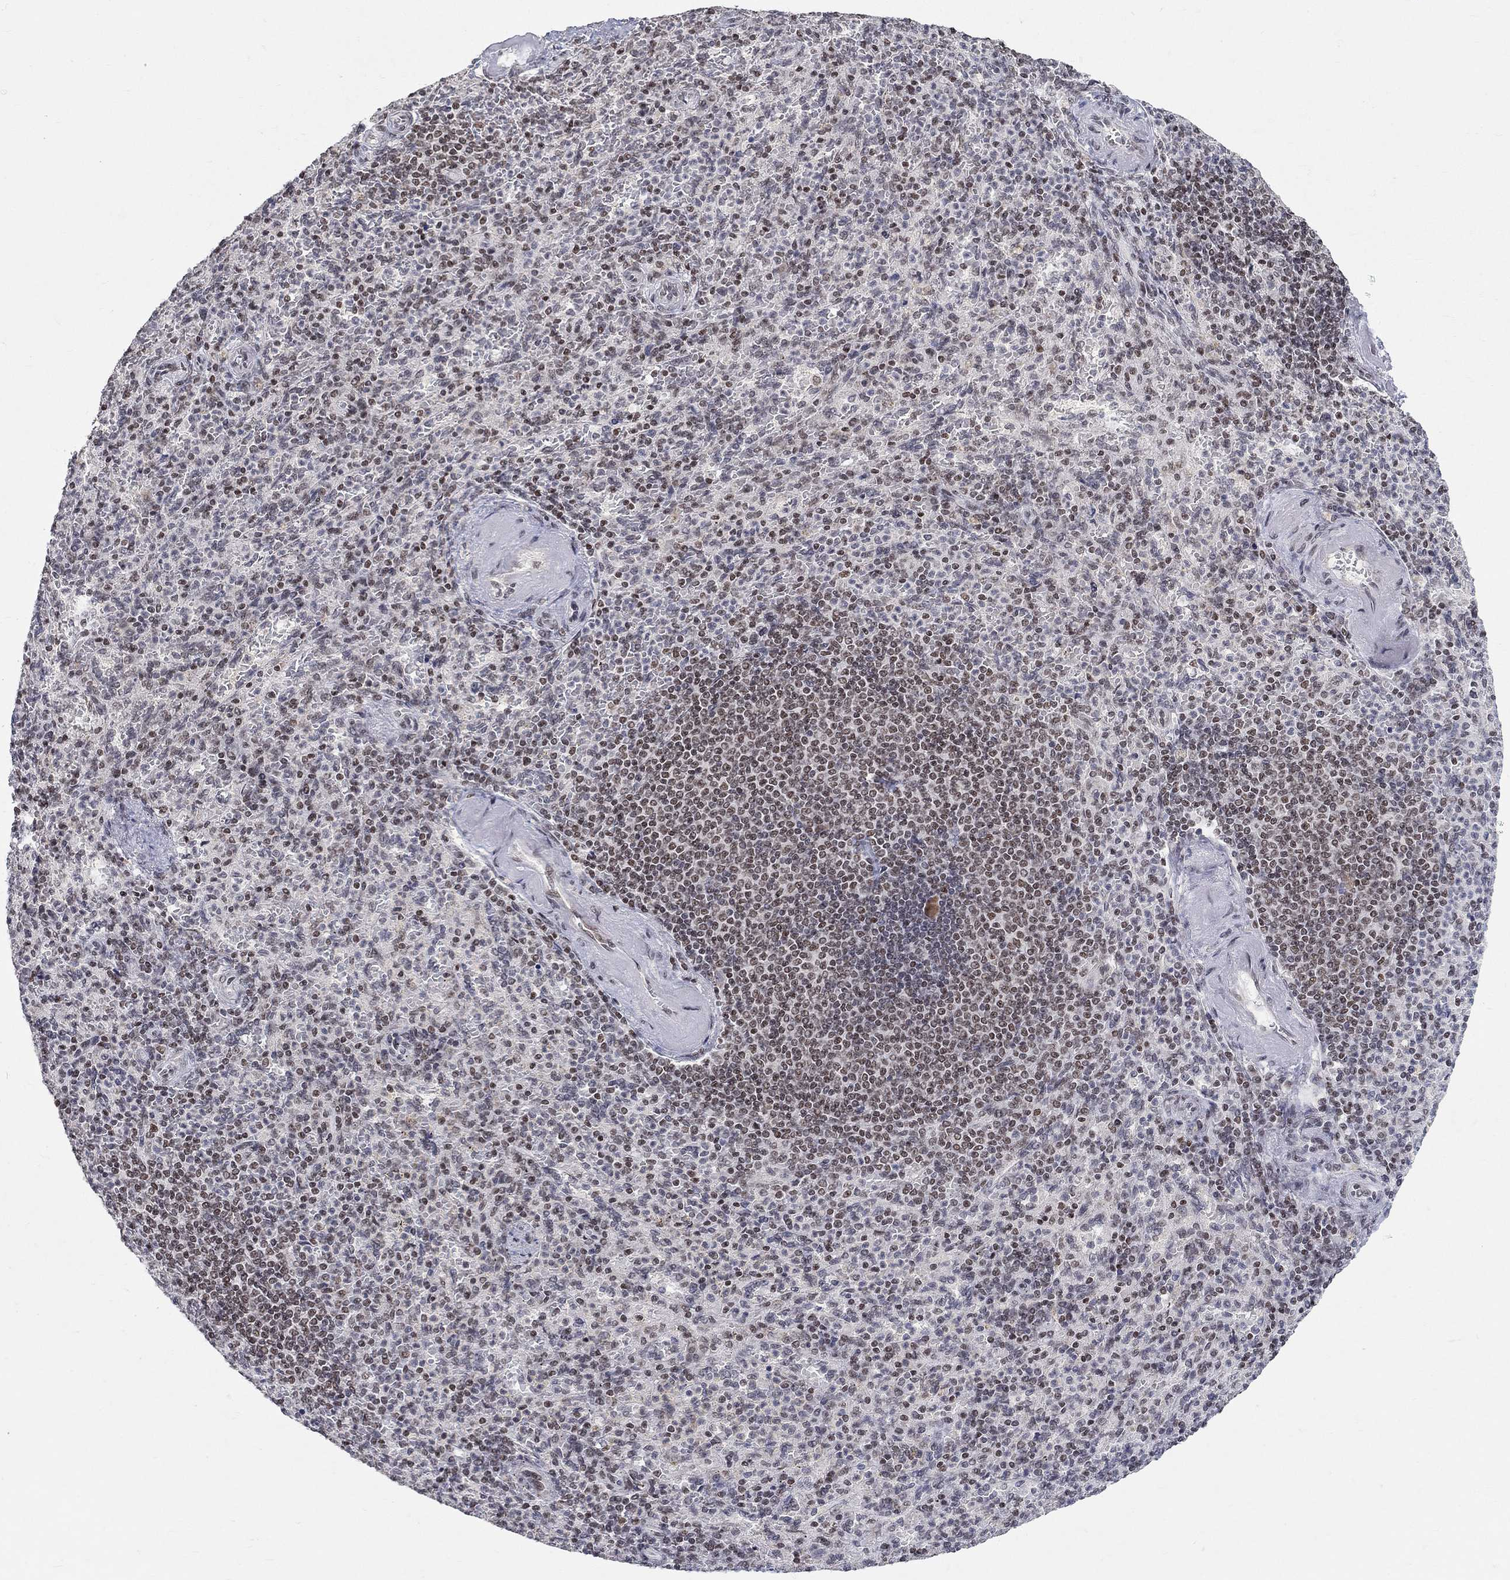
{"staining": {"intensity": "weak", "quantity": "<25%", "location": "nuclear"}, "tissue": "spleen", "cell_type": "Cells in red pulp", "image_type": "normal", "snomed": [{"axis": "morphology", "description": "Normal tissue, NOS"}, {"axis": "topography", "description": "Spleen"}], "caption": "This is an IHC image of normal human spleen. There is no positivity in cells in red pulp.", "gene": "KLF12", "patient": {"sex": "female", "age": 74}}